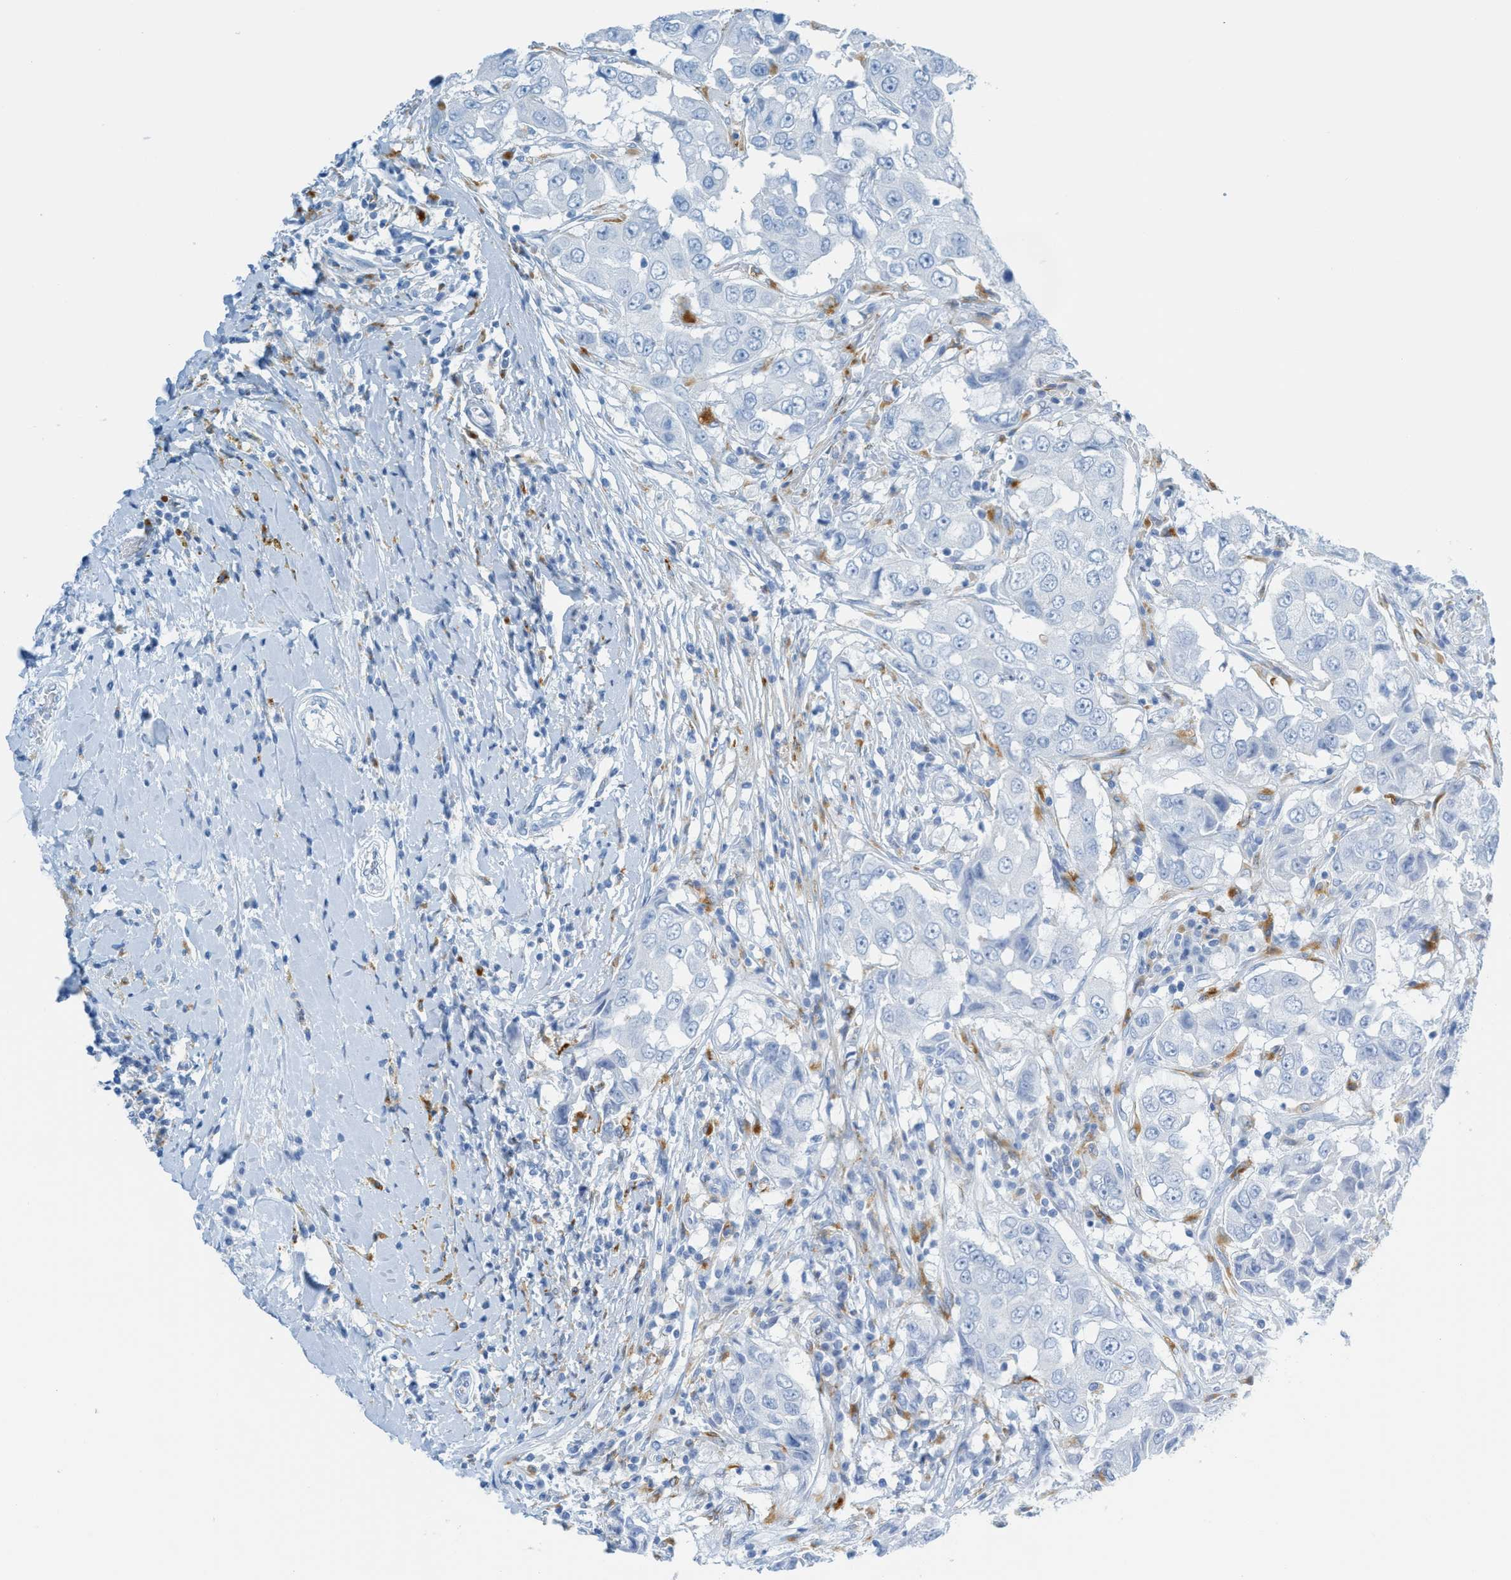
{"staining": {"intensity": "negative", "quantity": "none", "location": "none"}, "tissue": "breast cancer", "cell_type": "Tumor cells", "image_type": "cancer", "snomed": [{"axis": "morphology", "description": "Duct carcinoma"}, {"axis": "topography", "description": "Breast"}], "caption": "Breast cancer was stained to show a protein in brown. There is no significant positivity in tumor cells.", "gene": "C21orf62", "patient": {"sex": "female", "age": 27}}